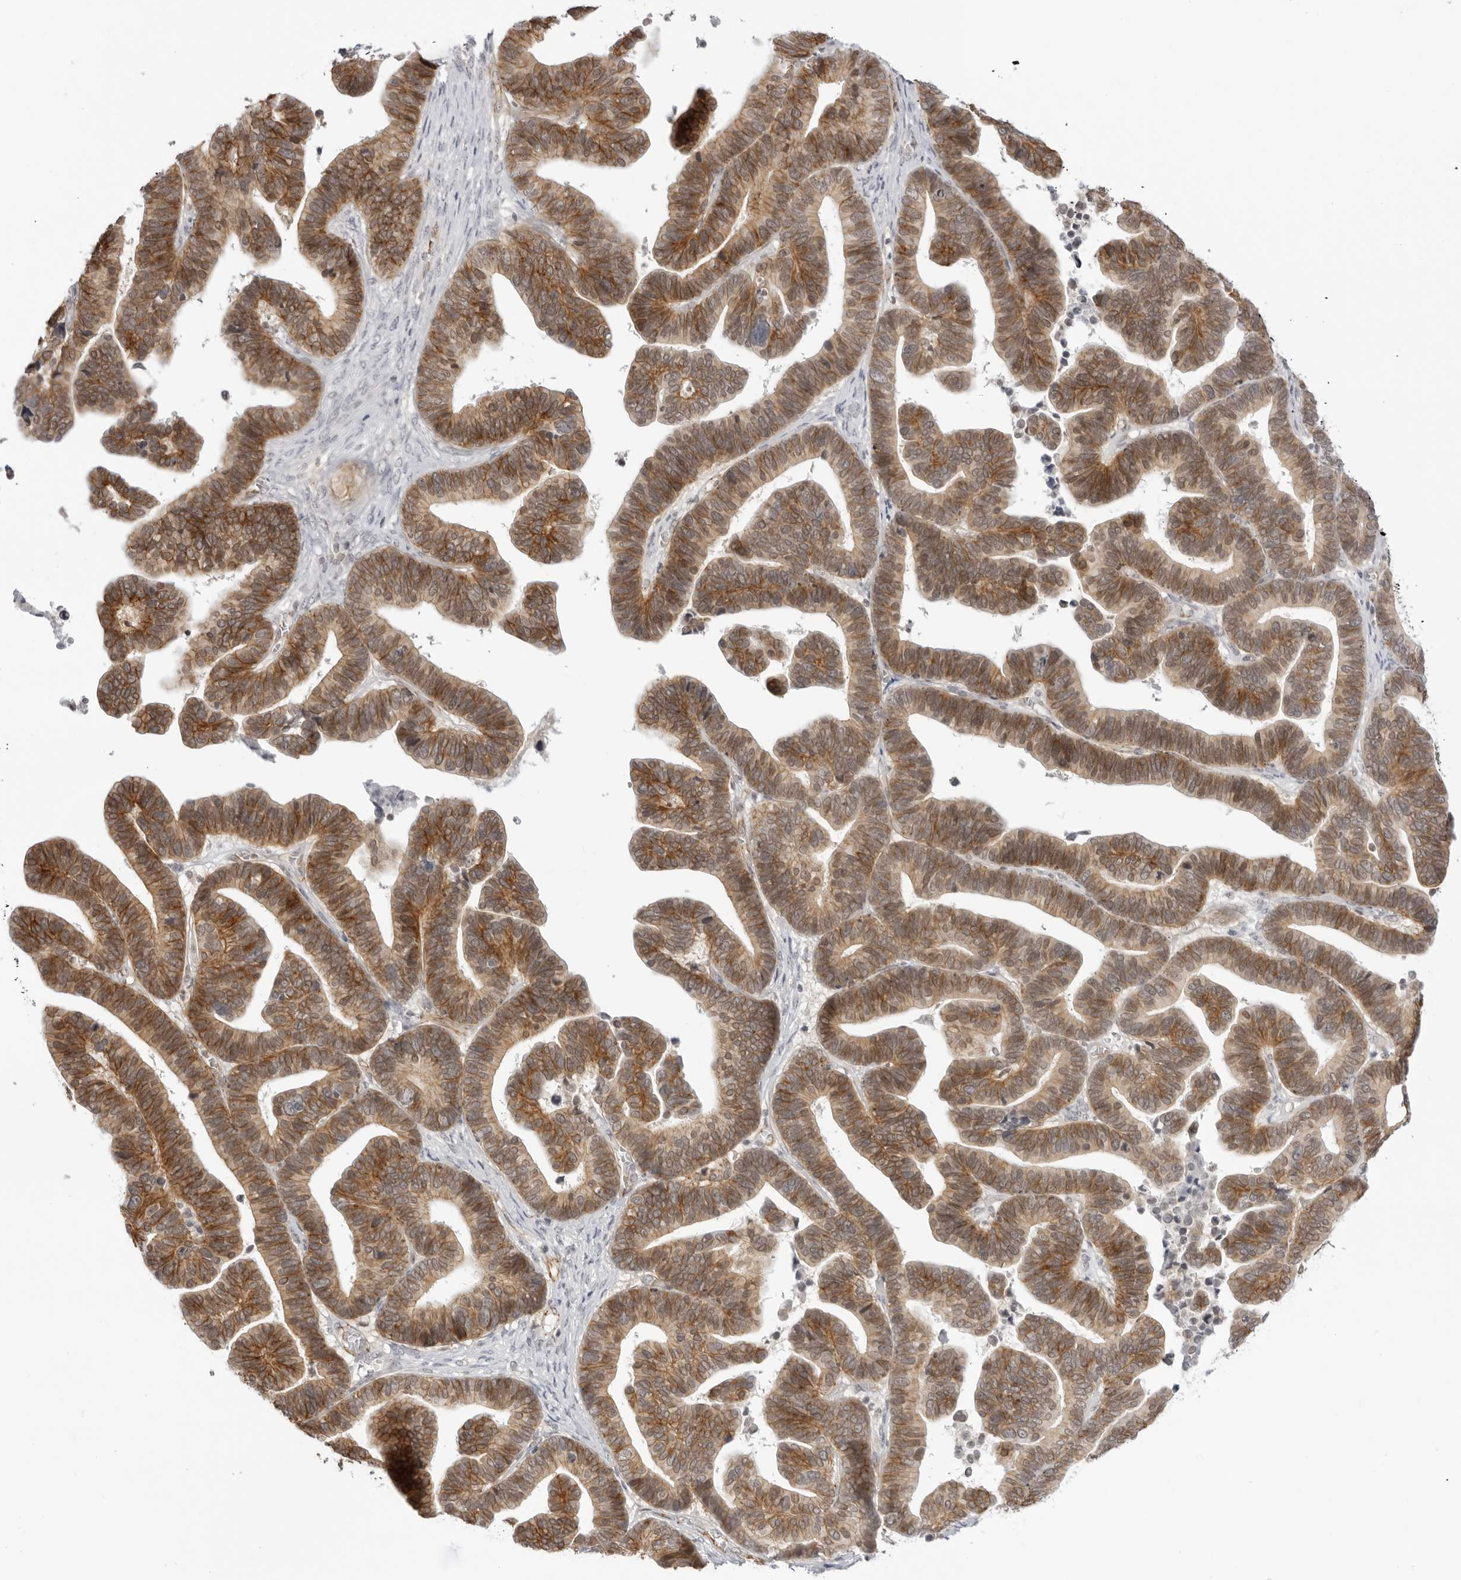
{"staining": {"intensity": "moderate", "quantity": ">75%", "location": "cytoplasmic/membranous"}, "tissue": "ovarian cancer", "cell_type": "Tumor cells", "image_type": "cancer", "snomed": [{"axis": "morphology", "description": "Cystadenocarcinoma, serous, NOS"}, {"axis": "topography", "description": "Ovary"}], "caption": "Immunohistochemistry (IHC) image of neoplastic tissue: human ovarian cancer (serous cystadenocarcinoma) stained using IHC reveals medium levels of moderate protein expression localized specifically in the cytoplasmic/membranous of tumor cells, appearing as a cytoplasmic/membranous brown color.", "gene": "TRAPPC3", "patient": {"sex": "female", "age": 56}}